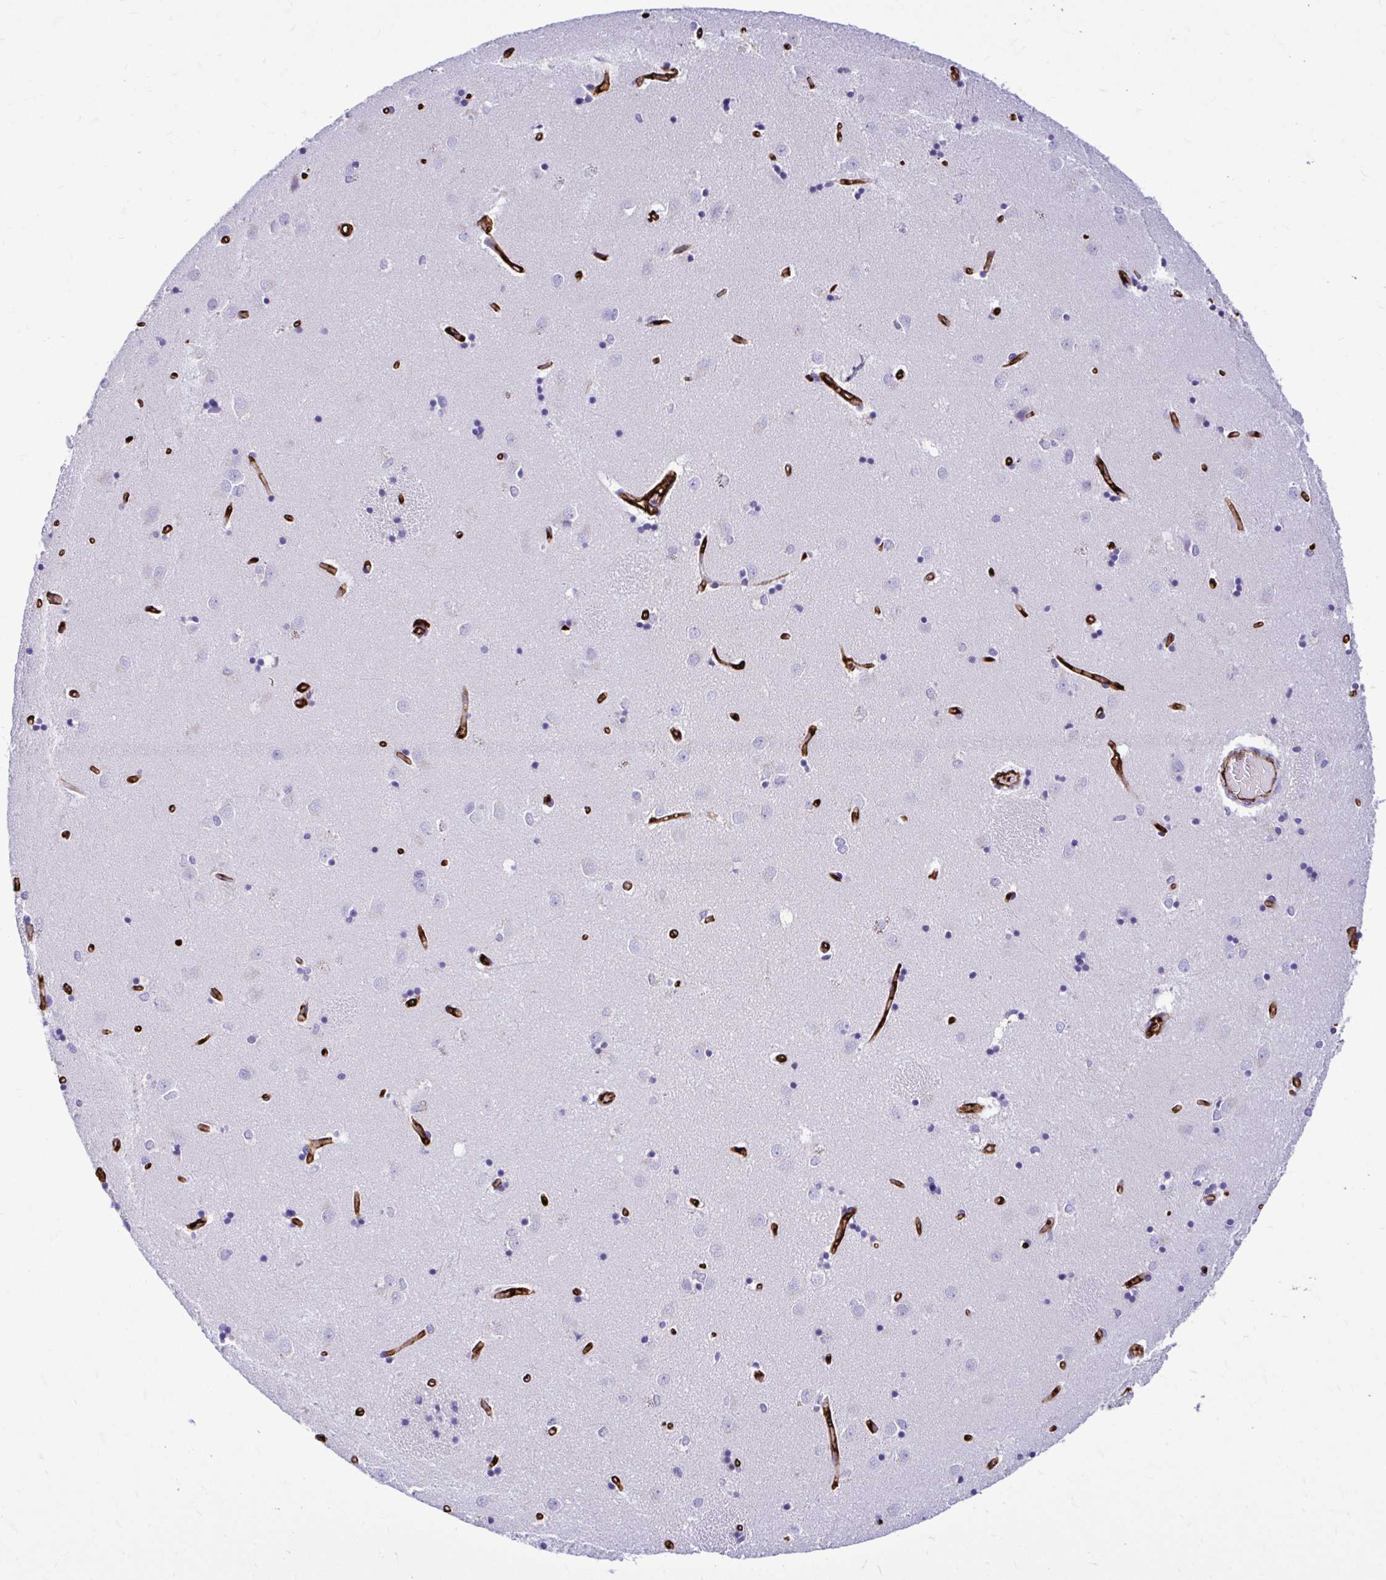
{"staining": {"intensity": "negative", "quantity": "none", "location": "none"}, "tissue": "caudate", "cell_type": "Glial cells", "image_type": "normal", "snomed": [{"axis": "morphology", "description": "Normal tissue, NOS"}, {"axis": "topography", "description": "Lateral ventricle wall"}], "caption": "IHC histopathology image of unremarkable caudate: caudate stained with DAB displays no significant protein expression in glial cells.", "gene": "ABCG2", "patient": {"sex": "male", "age": 54}}